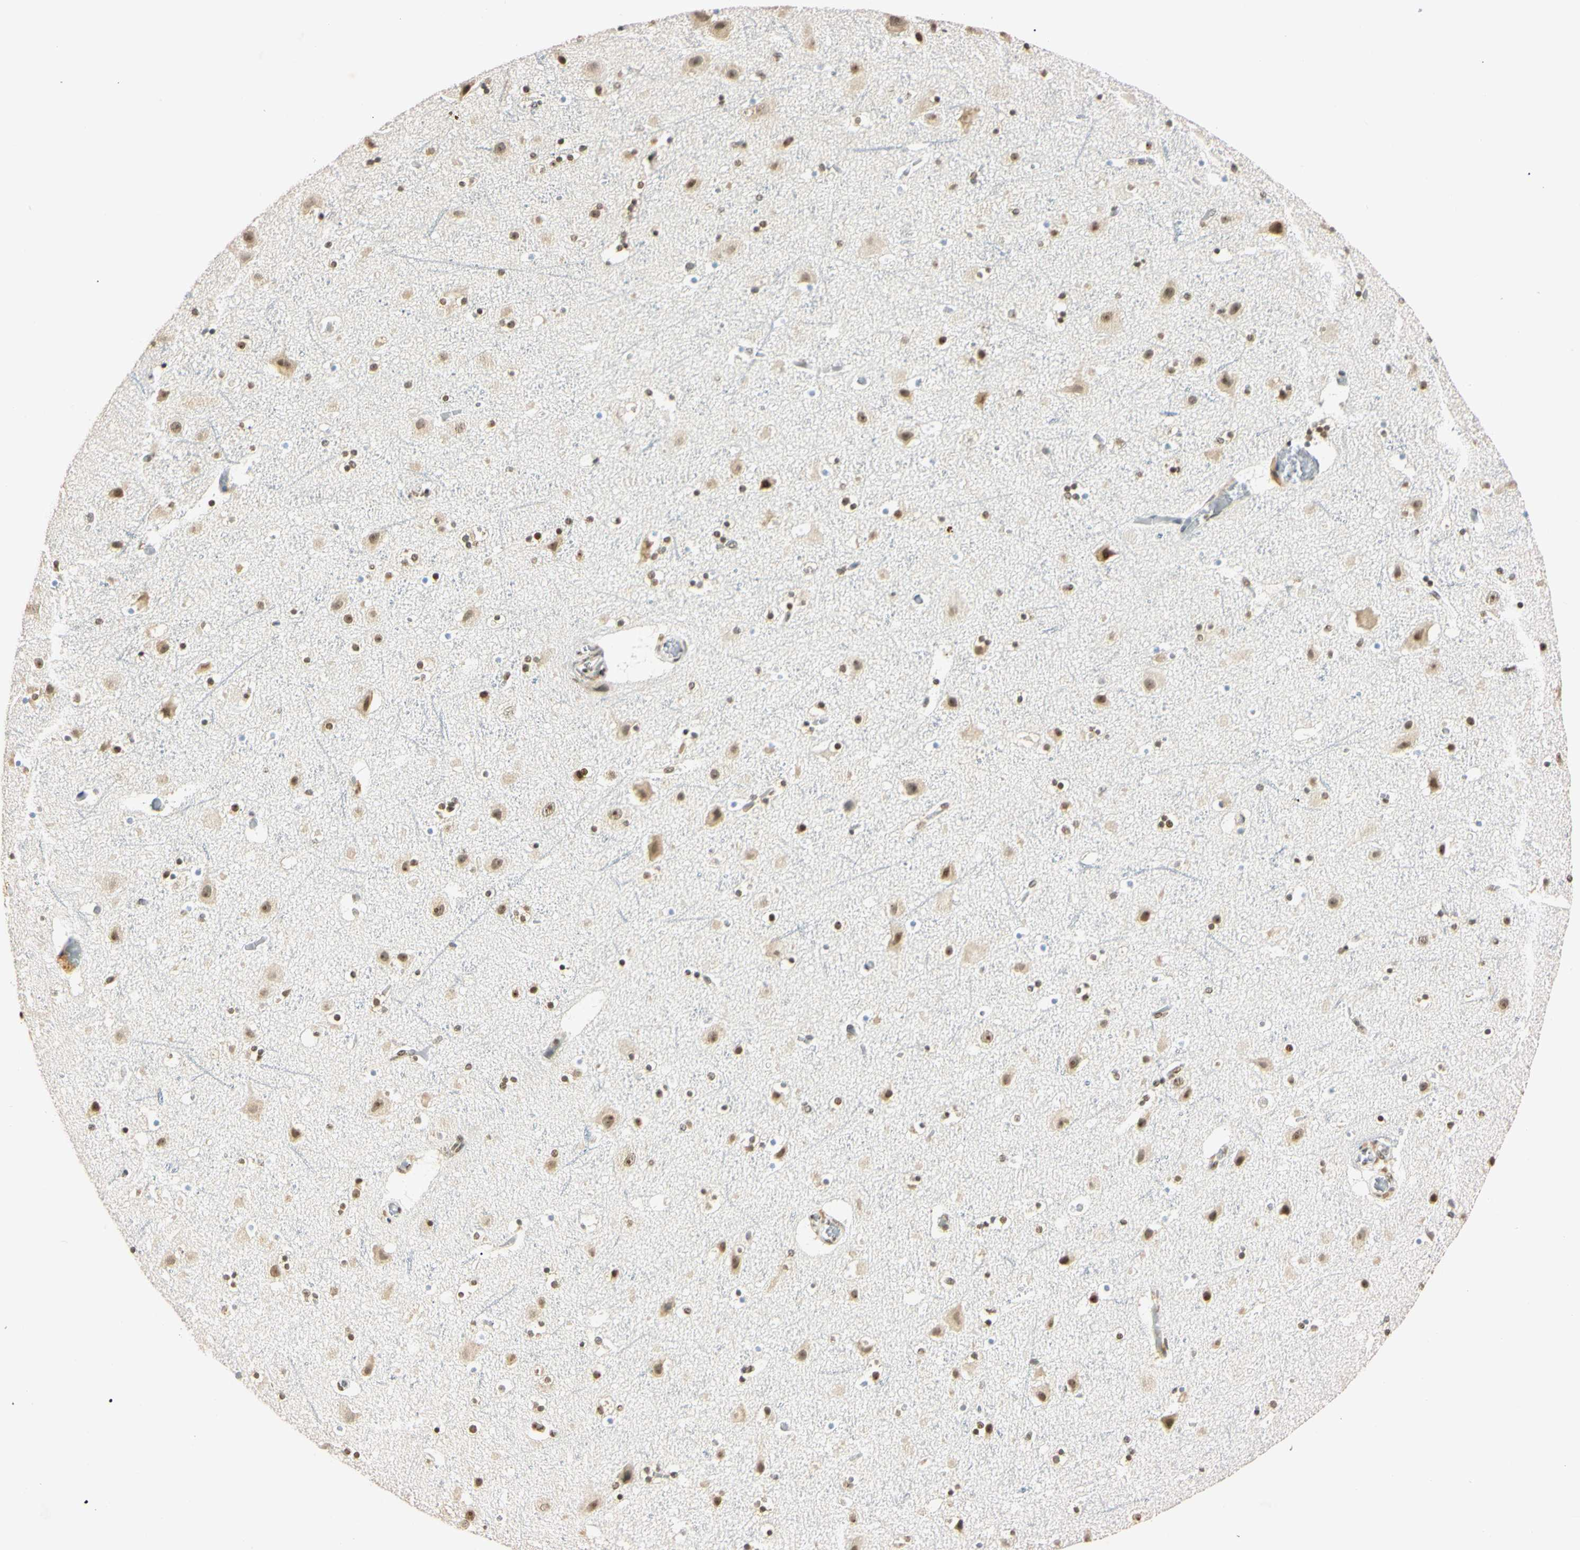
{"staining": {"intensity": "weak", "quantity": "25%-75%", "location": "nuclear"}, "tissue": "cerebral cortex", "cell_type": "Endothelial cells", "image_type": "normal", "snomed": [{"axis": "morphology", "description": "Normal tissue, NOS"}, {"axis": "topography", "description": "Cerebral cortex"}], "caption": "Immunohistochemistry (IHC) photomicrograph of unremarkable cerebral cortex: human cerebral cortex stained using IHC demonstrates low levels of weak protein expression localized specifically in the nuclear of endothelial cells, appearing as a nuclear brown color.", "gene": "SMARCA5", "patient": {"sex": "male", "age": 45}}